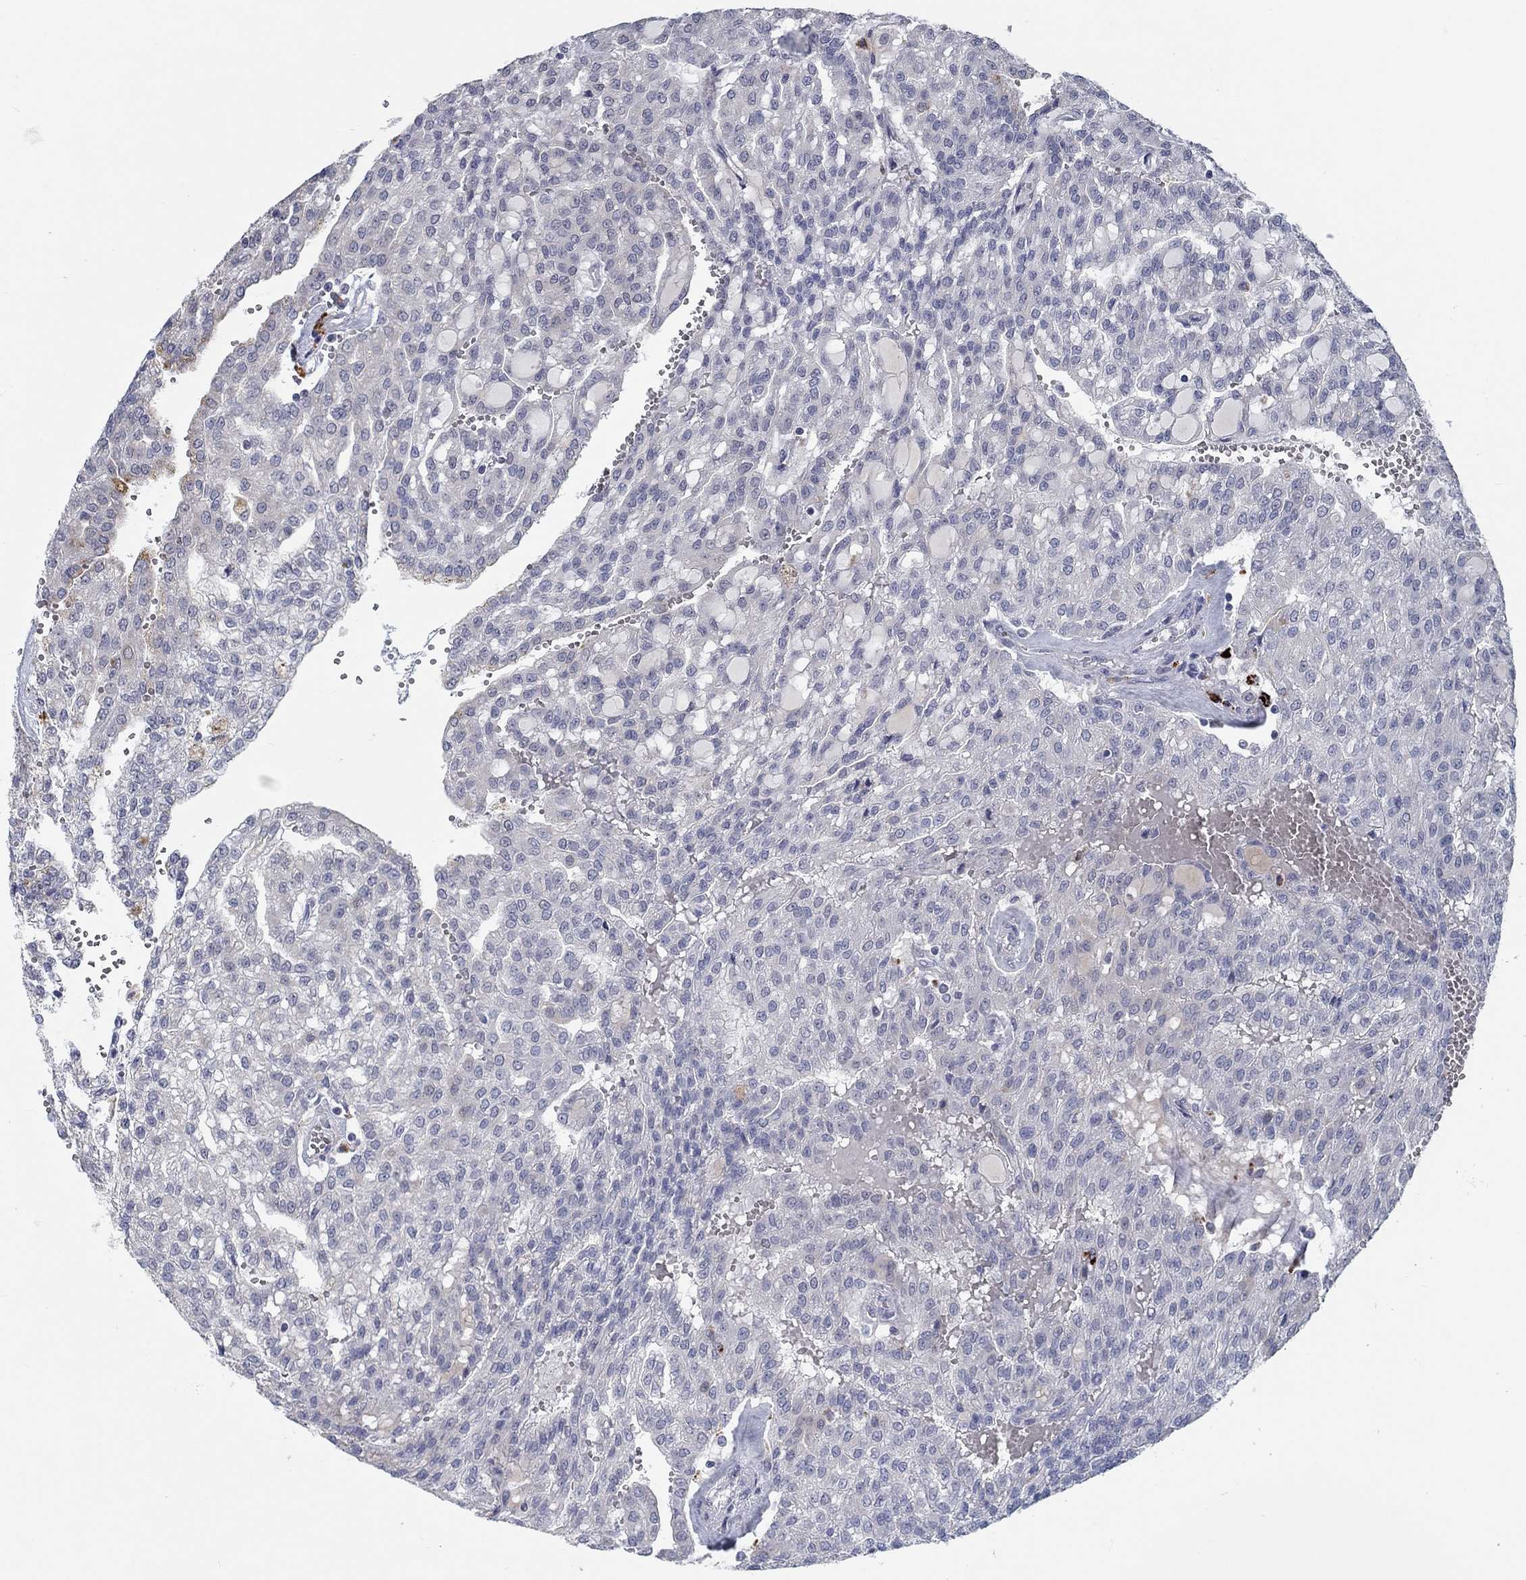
{"staining": {"intensity": "negative", "quantity": "none", "location": "none"}, "tissue": "renal cancer", "cell_type": "Tumor cells", "image_type": "cancer", "snomed": [{"axis": "morphology", "description": "Adenocarcinoma, NOS"}, {"axis": "topography", "description": "Kidney"}], "caption": "This is a photomicrograph of IHC staining of renal cancer (adenocarcinoma), which shows no staining in tumor cells.", "gene": "MTSS2", "patient": {"sex": "male", "age": 63}}